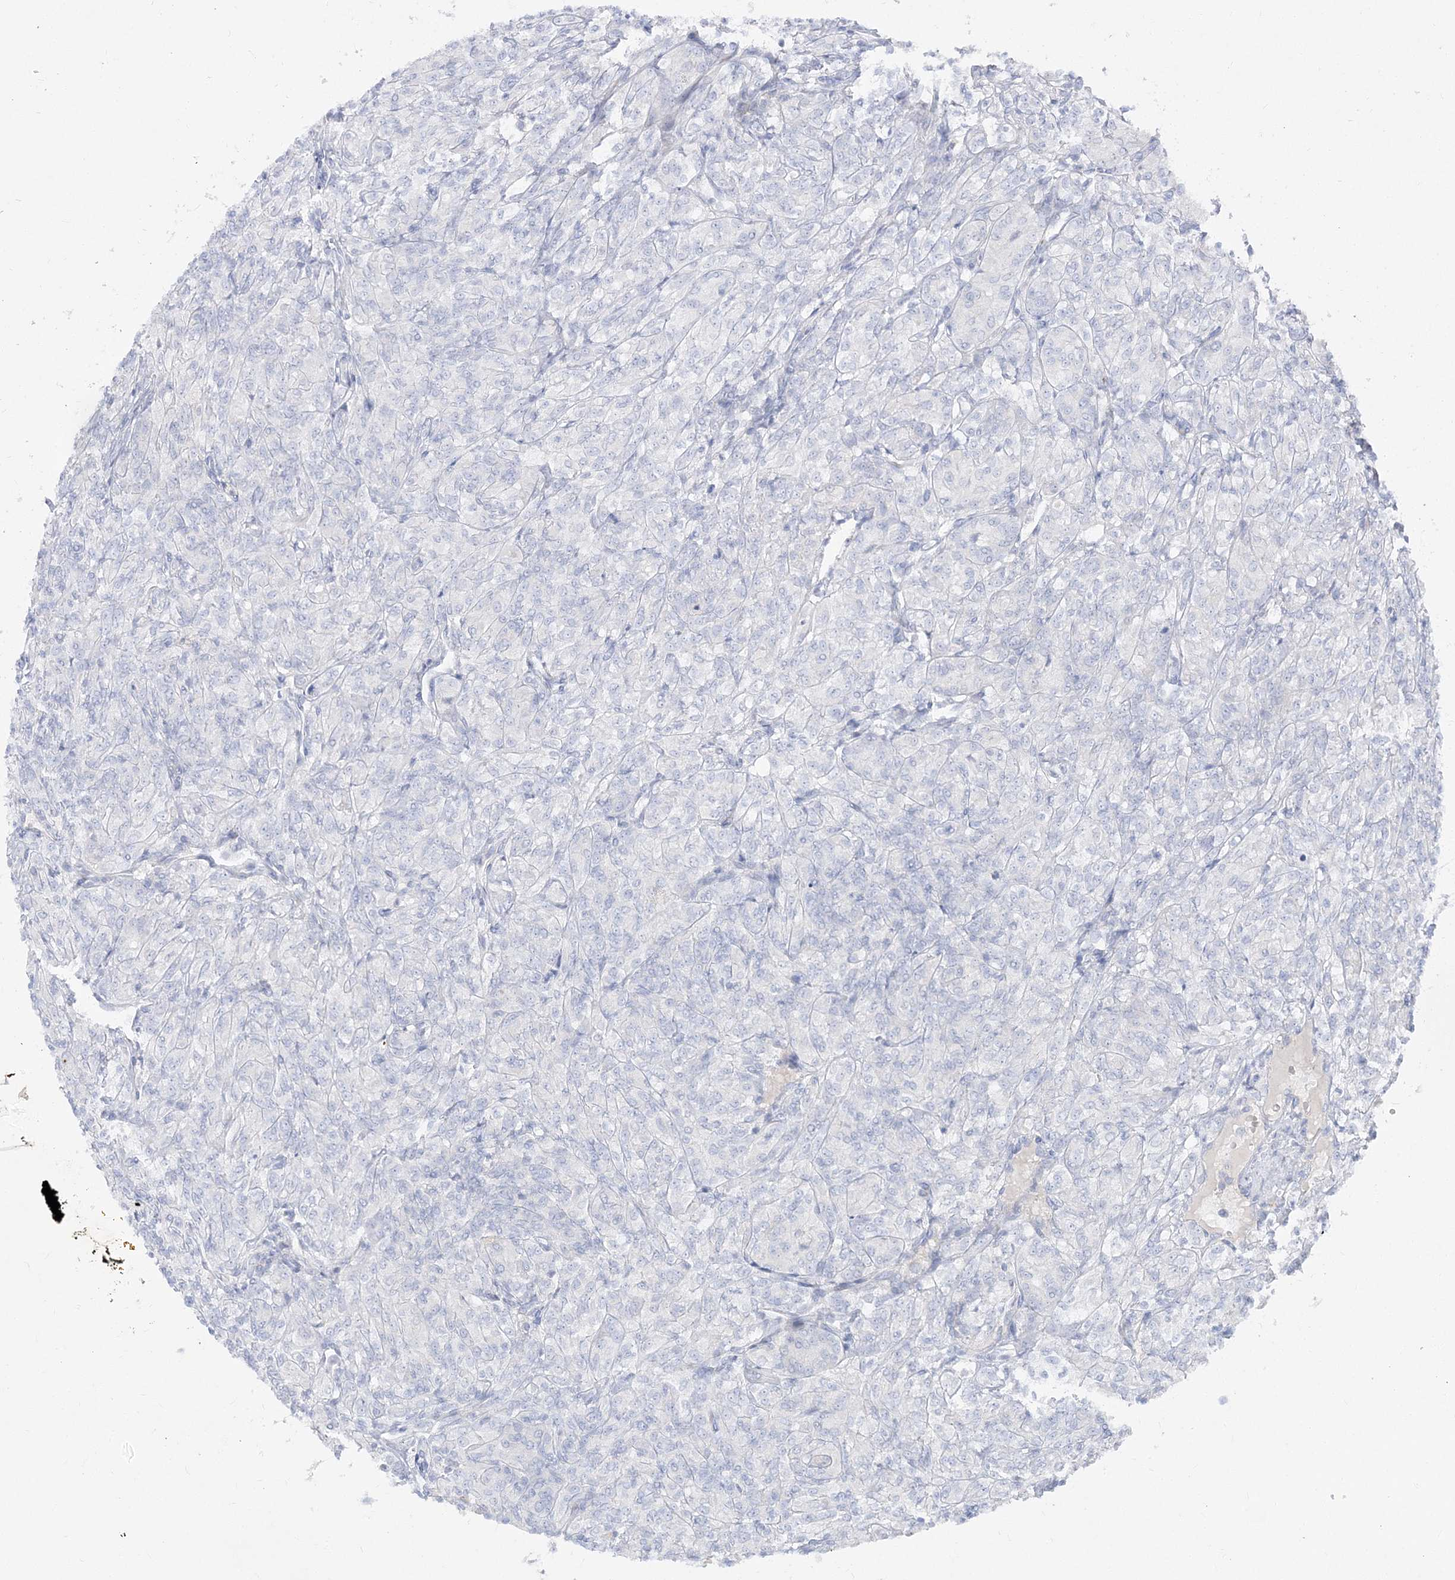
{"staining": {"intensity": "negative", "quantity": "none", "location": "none"}, "tissue": "renal cancer", "cell_type": "Tumor cells", "image_type": "cancer", "snomed": [{"axis": "morphology", "description": "Adenocarcinoma, NOS"}, {"axis": "topography", "description": "Kidney"}], "caption": "DAB (3,3'-diaminobenzidine) immunohistochemical staining of human adenocarcinoma (renal) demonstrates no significant staining in tumor cells.", "gene": "GPAT2", "patient": {"sex": "male", "age": 77}}